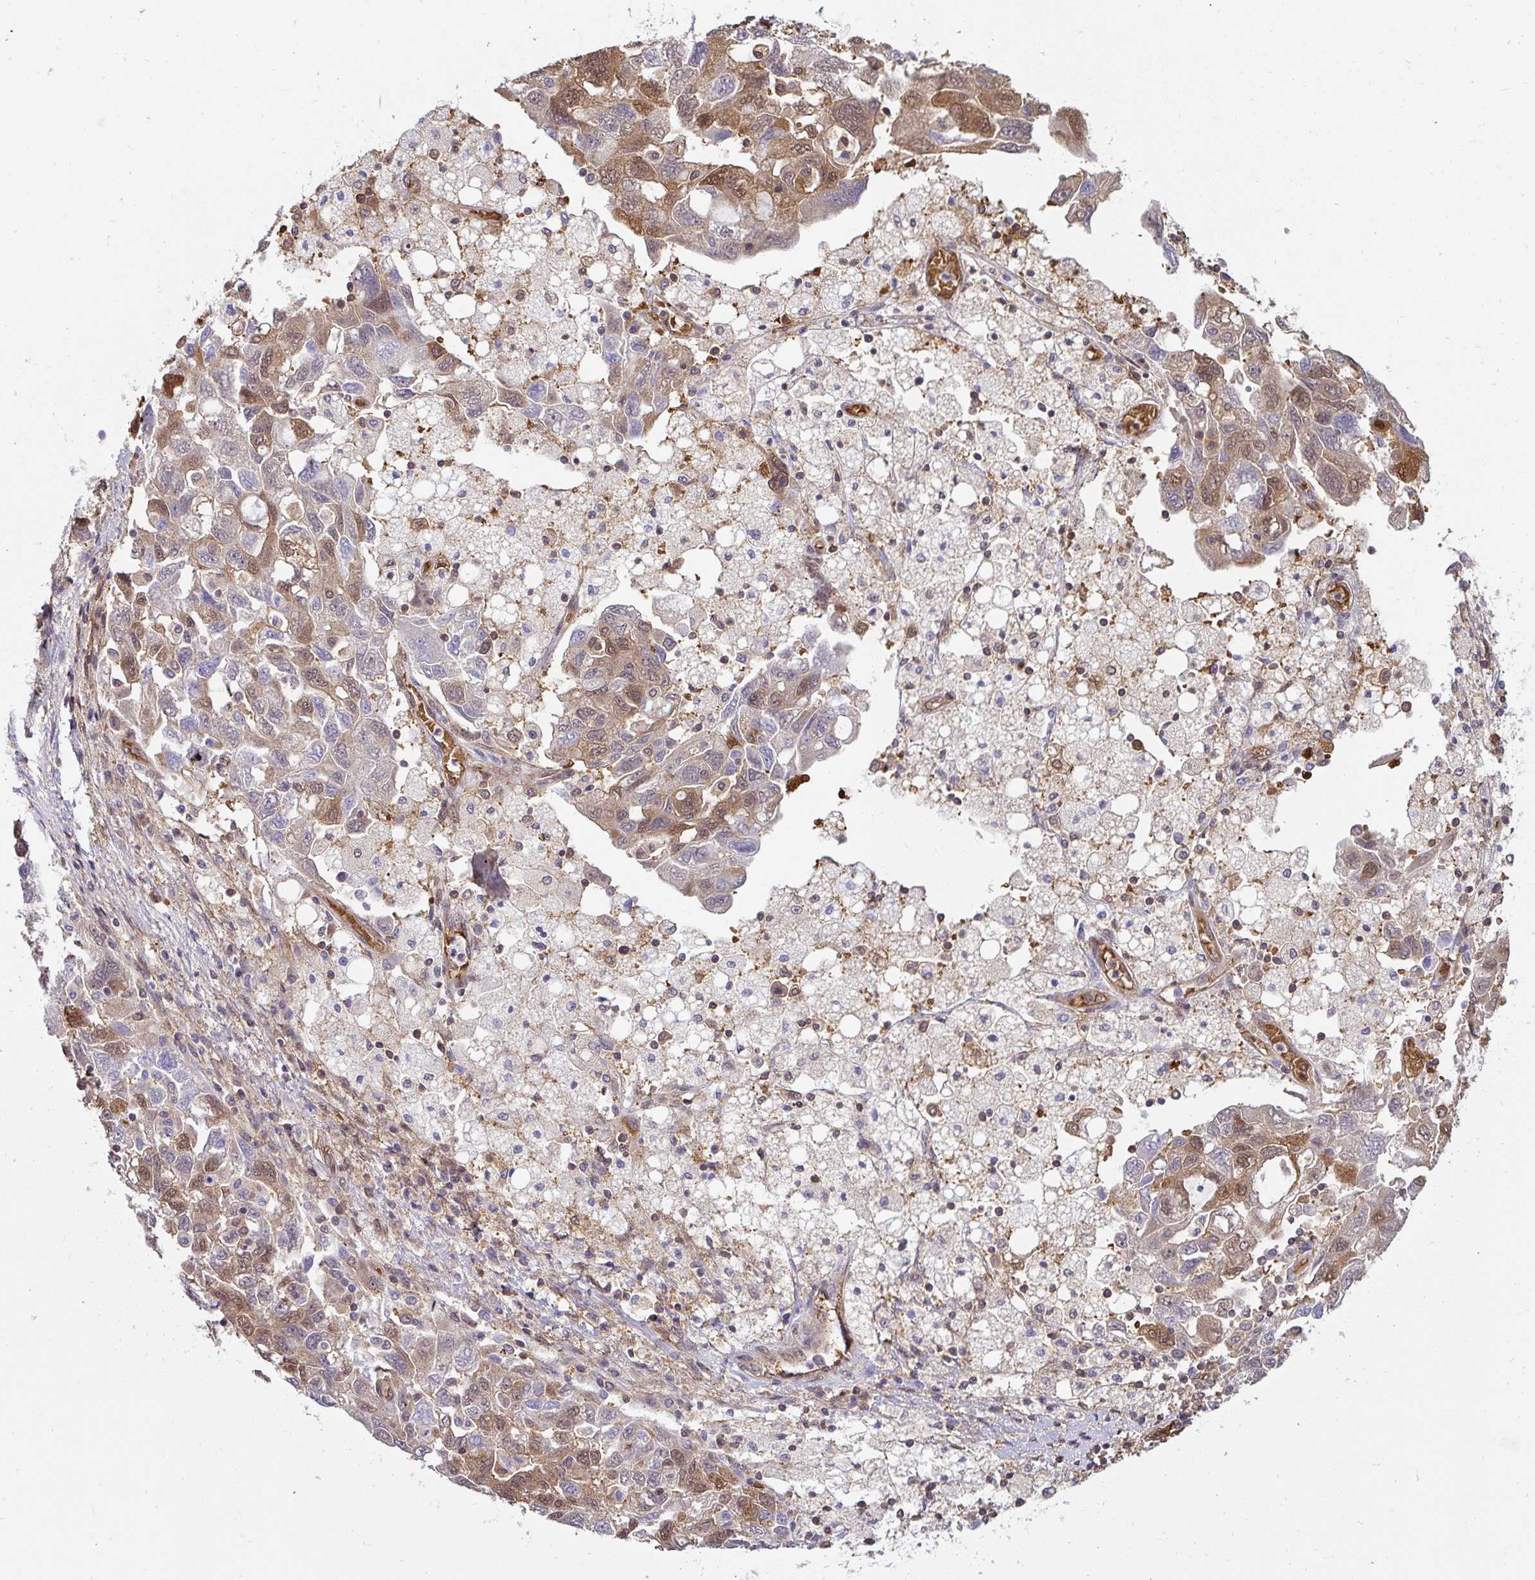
{"staining": {"intensity": "moderate", "quantity": "<25%", "location": "cytoplasmic/membranous"}, "tissue": "ovarian cancer", "cell_type": "Tumor cells", "image_type": "cancer", "snomed": [{"axis": "morphology", "description": "Carcinoma, NOS"}, {"axis": "morphology", "description": "Cystadenocarcinoma, serous, NOS"}, {"axis": "topography", "description": "Ovary"}], "caption": "Carcinoma (ovarian) stained with DAB immunohistochemistry (IHC) shows low levels of moderate cytoplasmic/membranous expression in about <25% of tumor cells.", "gene": "ST13", "patient": {"sex": "female", "age": 69}}